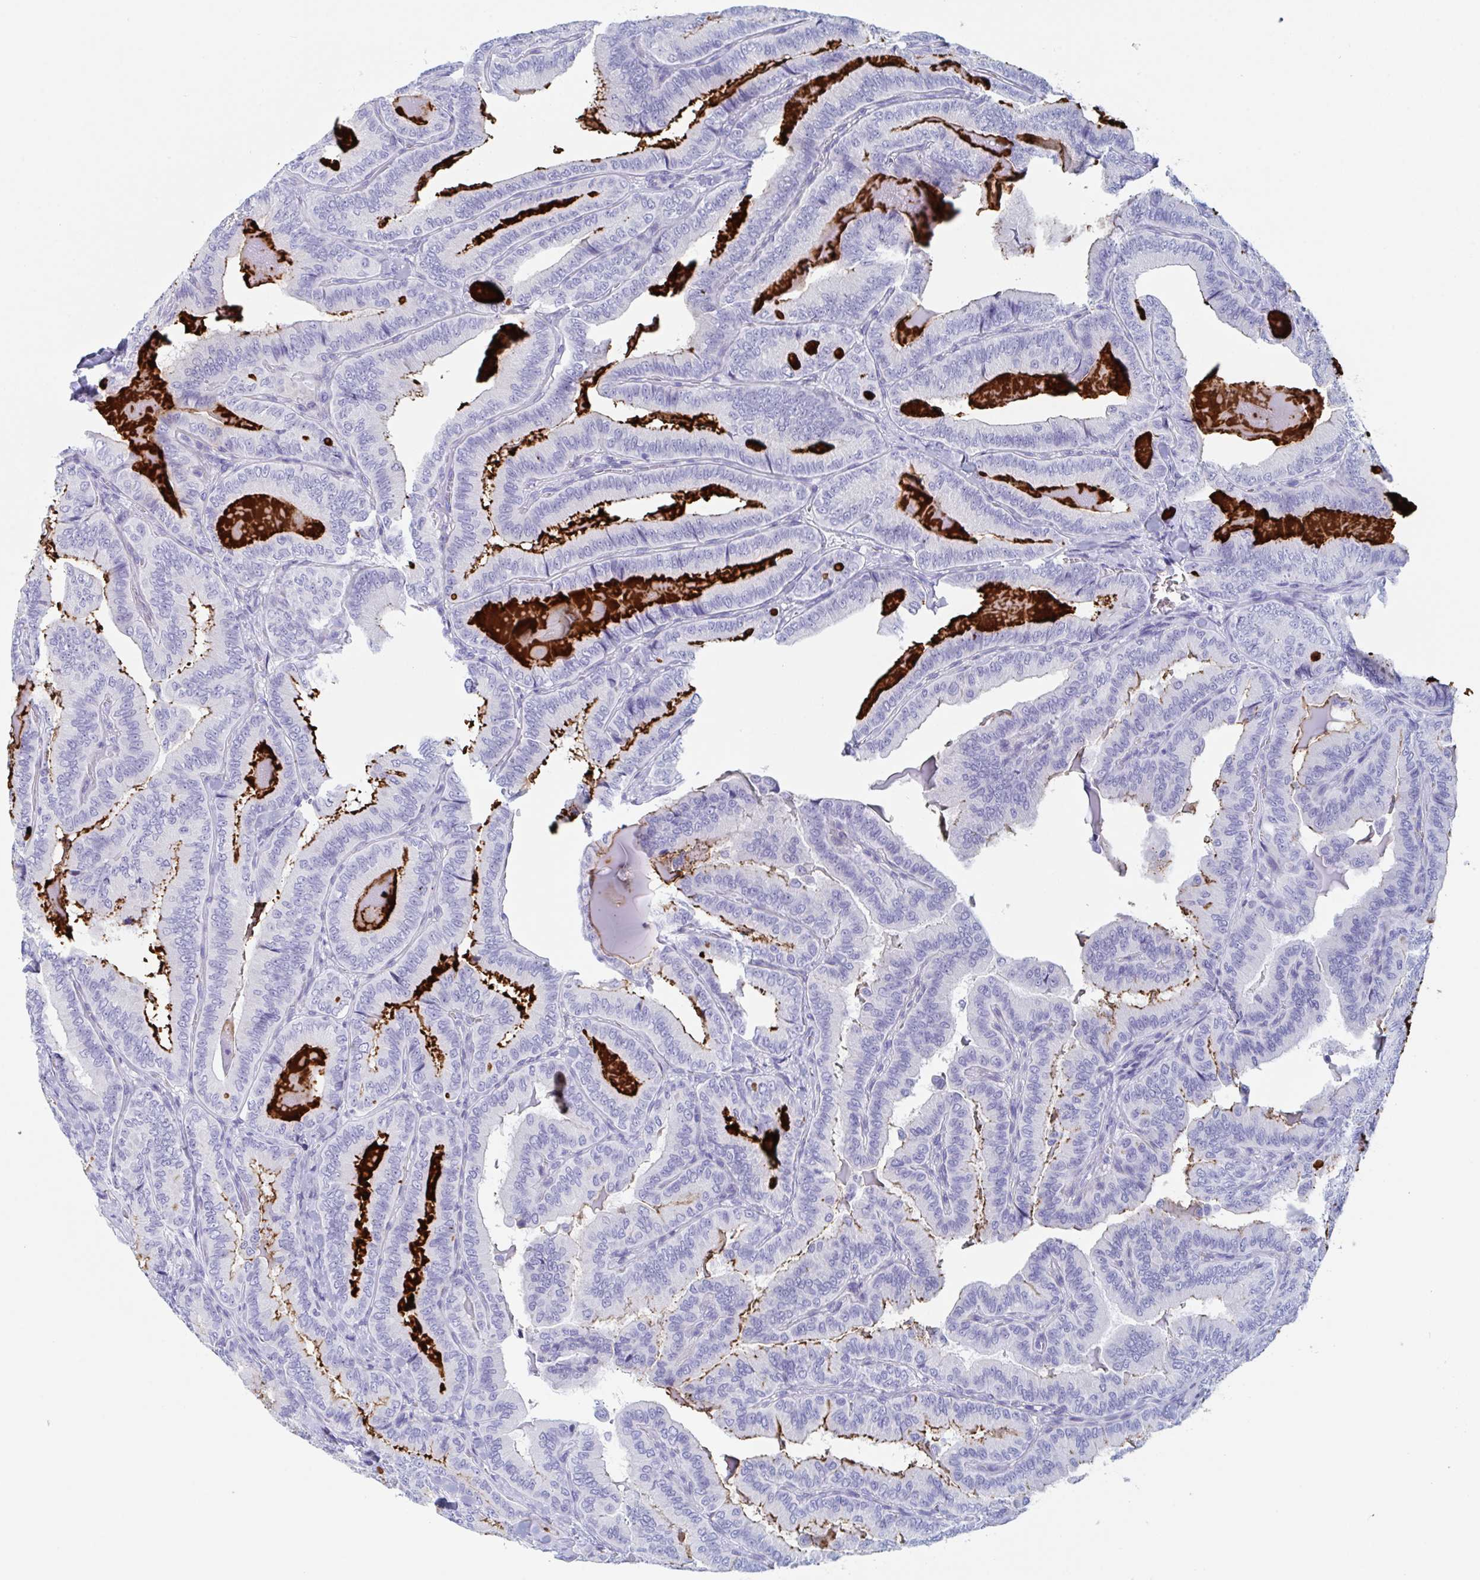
{"staining": {"intensity": "negative", "quantity": "none", "location": "none"}, "tissue": "thyroid cancer", "cell_type": "Tumor cells", "image_type": "cancer", "snomed": [{"axis": "morphology", "description": "Papillary adenocarcinoma, NOS"}, {"axis": "topography", "description": "Thyroid gland"}], "caption": "A micrograph of papillary adenocarcinoma (thyroid) stained for a protein shows no brown staining in tumor cells. Brightfield microscopy of immunohistochemistry (IHC) stained with DAB (3,3'-diaminobenzidine) (brown) and hematoxylin (blue), captured at high magnification.", "gene": "ZPBP", "patient": {"sex": "male", "age": 61}}